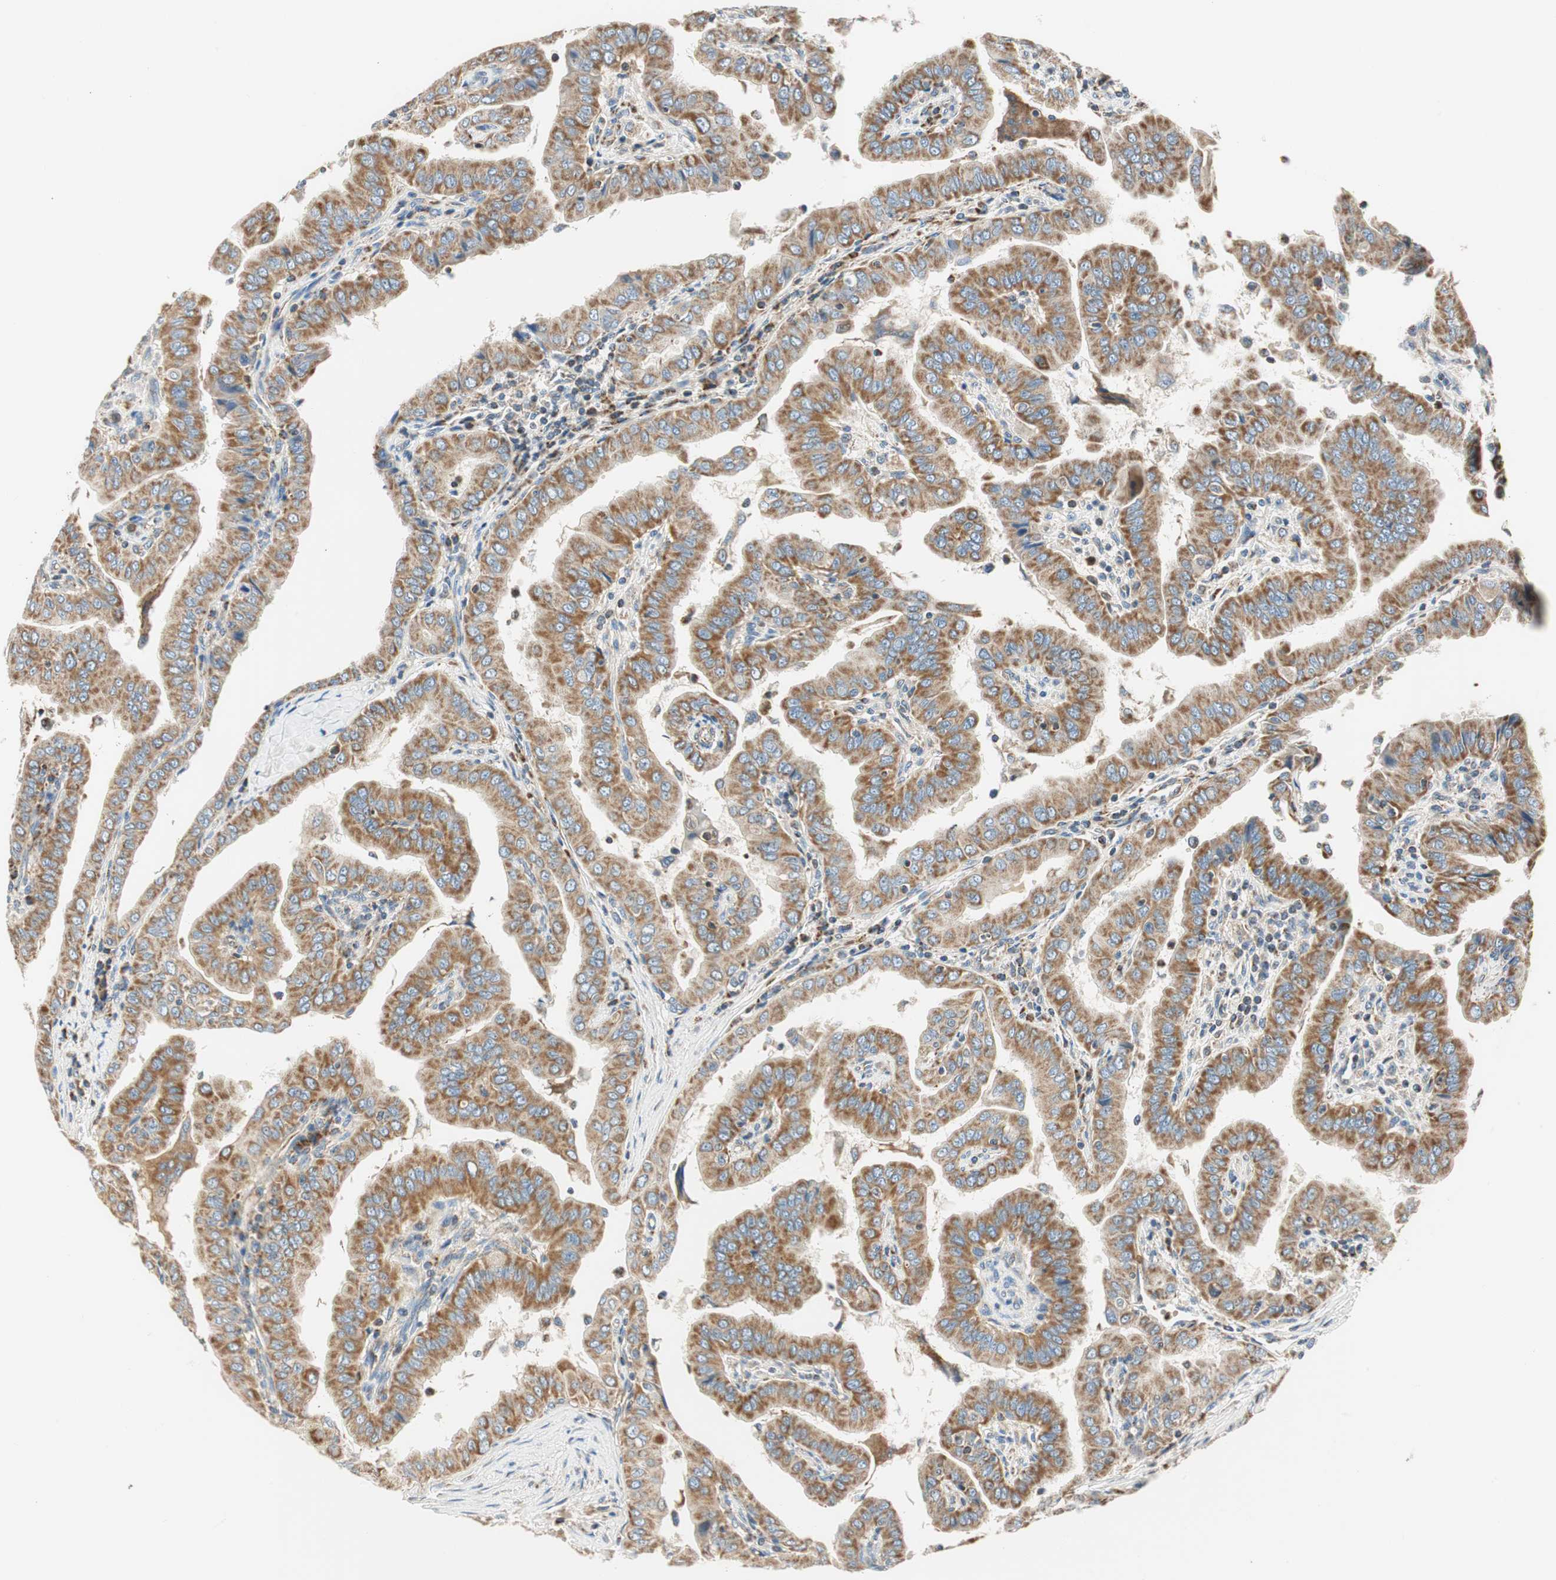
{"staining": {"intensity": "moderate", "quantity": ">75%", "location": "cytoplasmic/membranous"}, "tissue": "thyroid cancer", "cell_type": "Tumor cells", "image_type": "cancer", "snomed": [{"axis": "morphology", "description": "Papillary adenocarcinoma, NOS"}, {"axis": "topography", "description": "Thyroid gland"}], "caption": "This is a micrograph of immunohistochemistry (IHC) staining of papillary adenocarcinoma (thyroid), which shows moderate positivity in the cytoplasmic/membranous of tumor cells.", "gene": "RORB", "patient": {"sex": "male", "age": 33}}